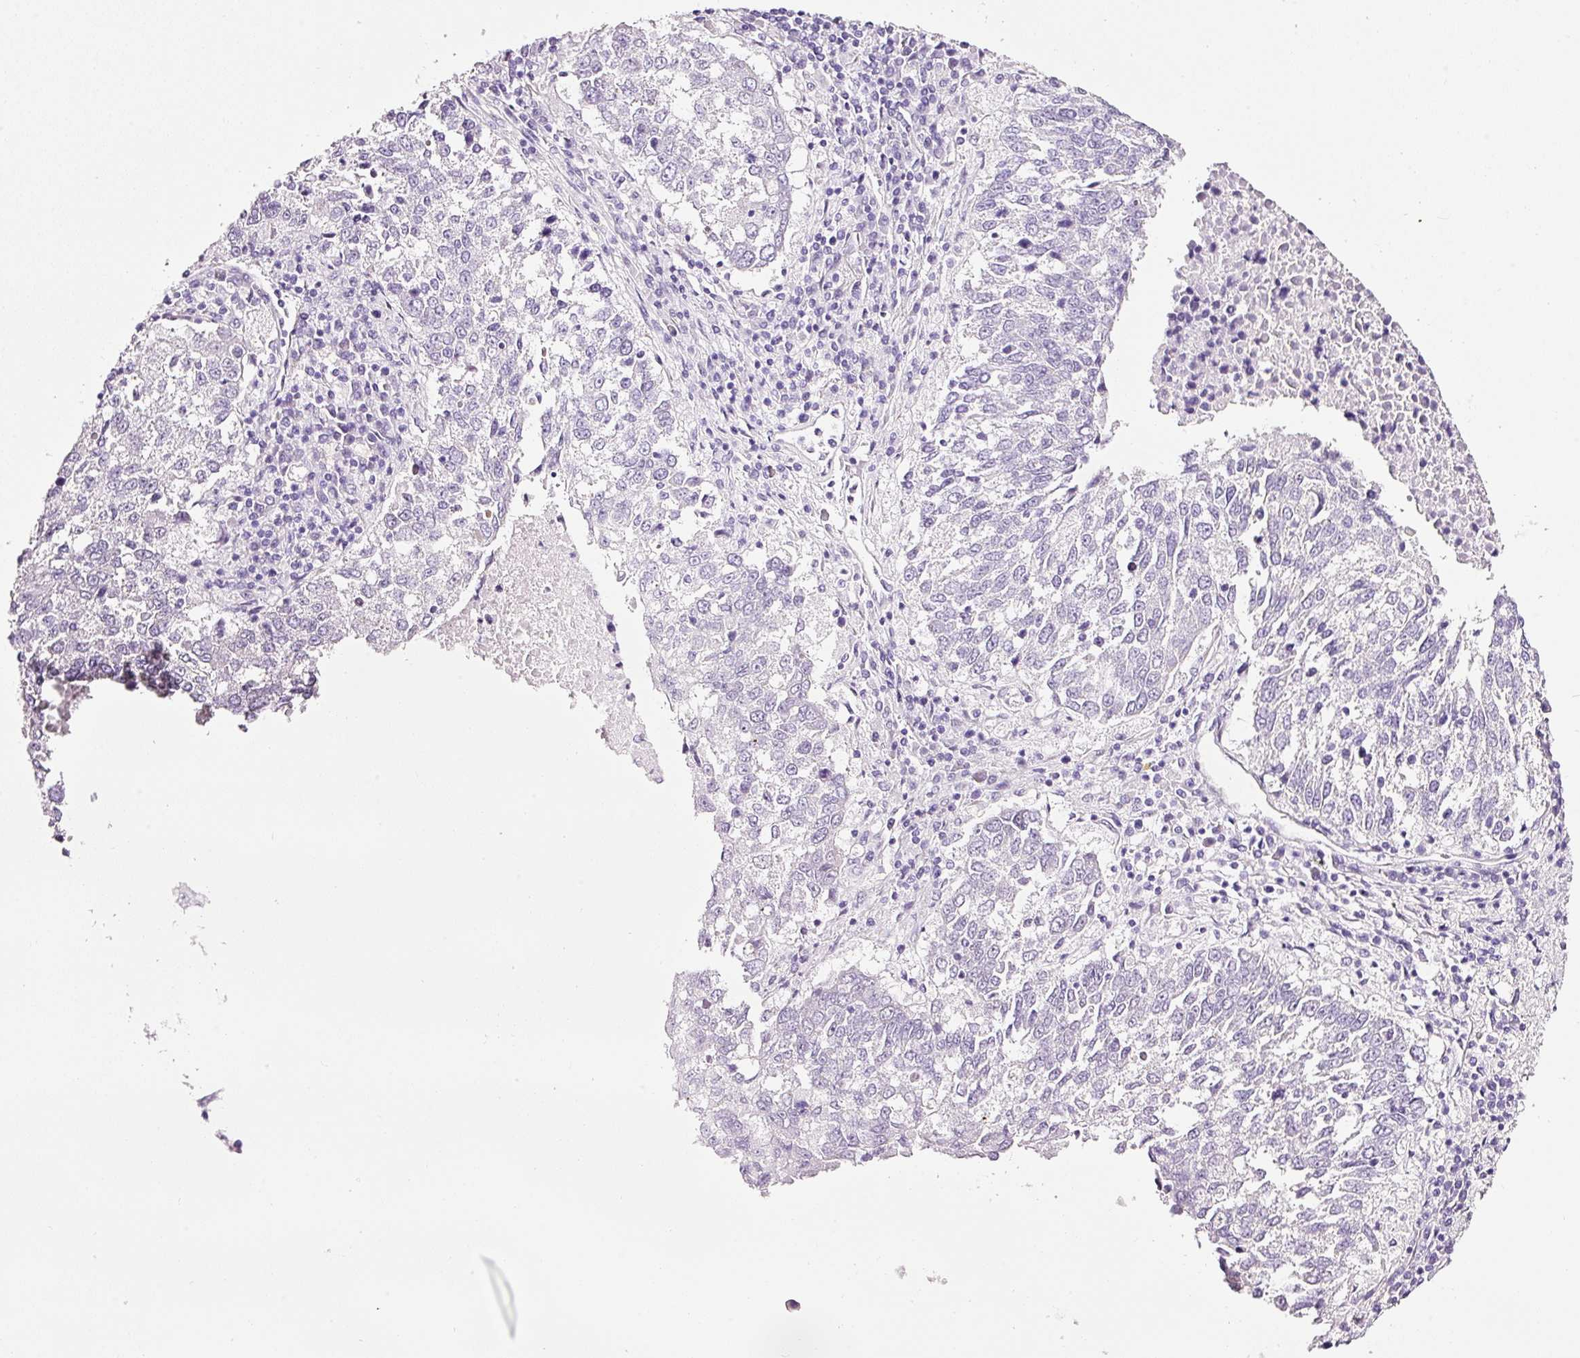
{"staining": {"intensity": "negative", "quantity": "none", "location": "none"}, "tissue": "lung cancer", "cell_type": "Tumor cells", "image_type": "cancer", "snomed": [{"axis": "morphology", "description": "Squamous cell carcinoma, NOS"}, {"axis": "topography", "description": "Lung"}], "caption": "The image displays no staining of tumor cells in squamous cell carcinoma (lung).", "gene": "RTF2", "patient": {"sex": "male", "age": 73}}